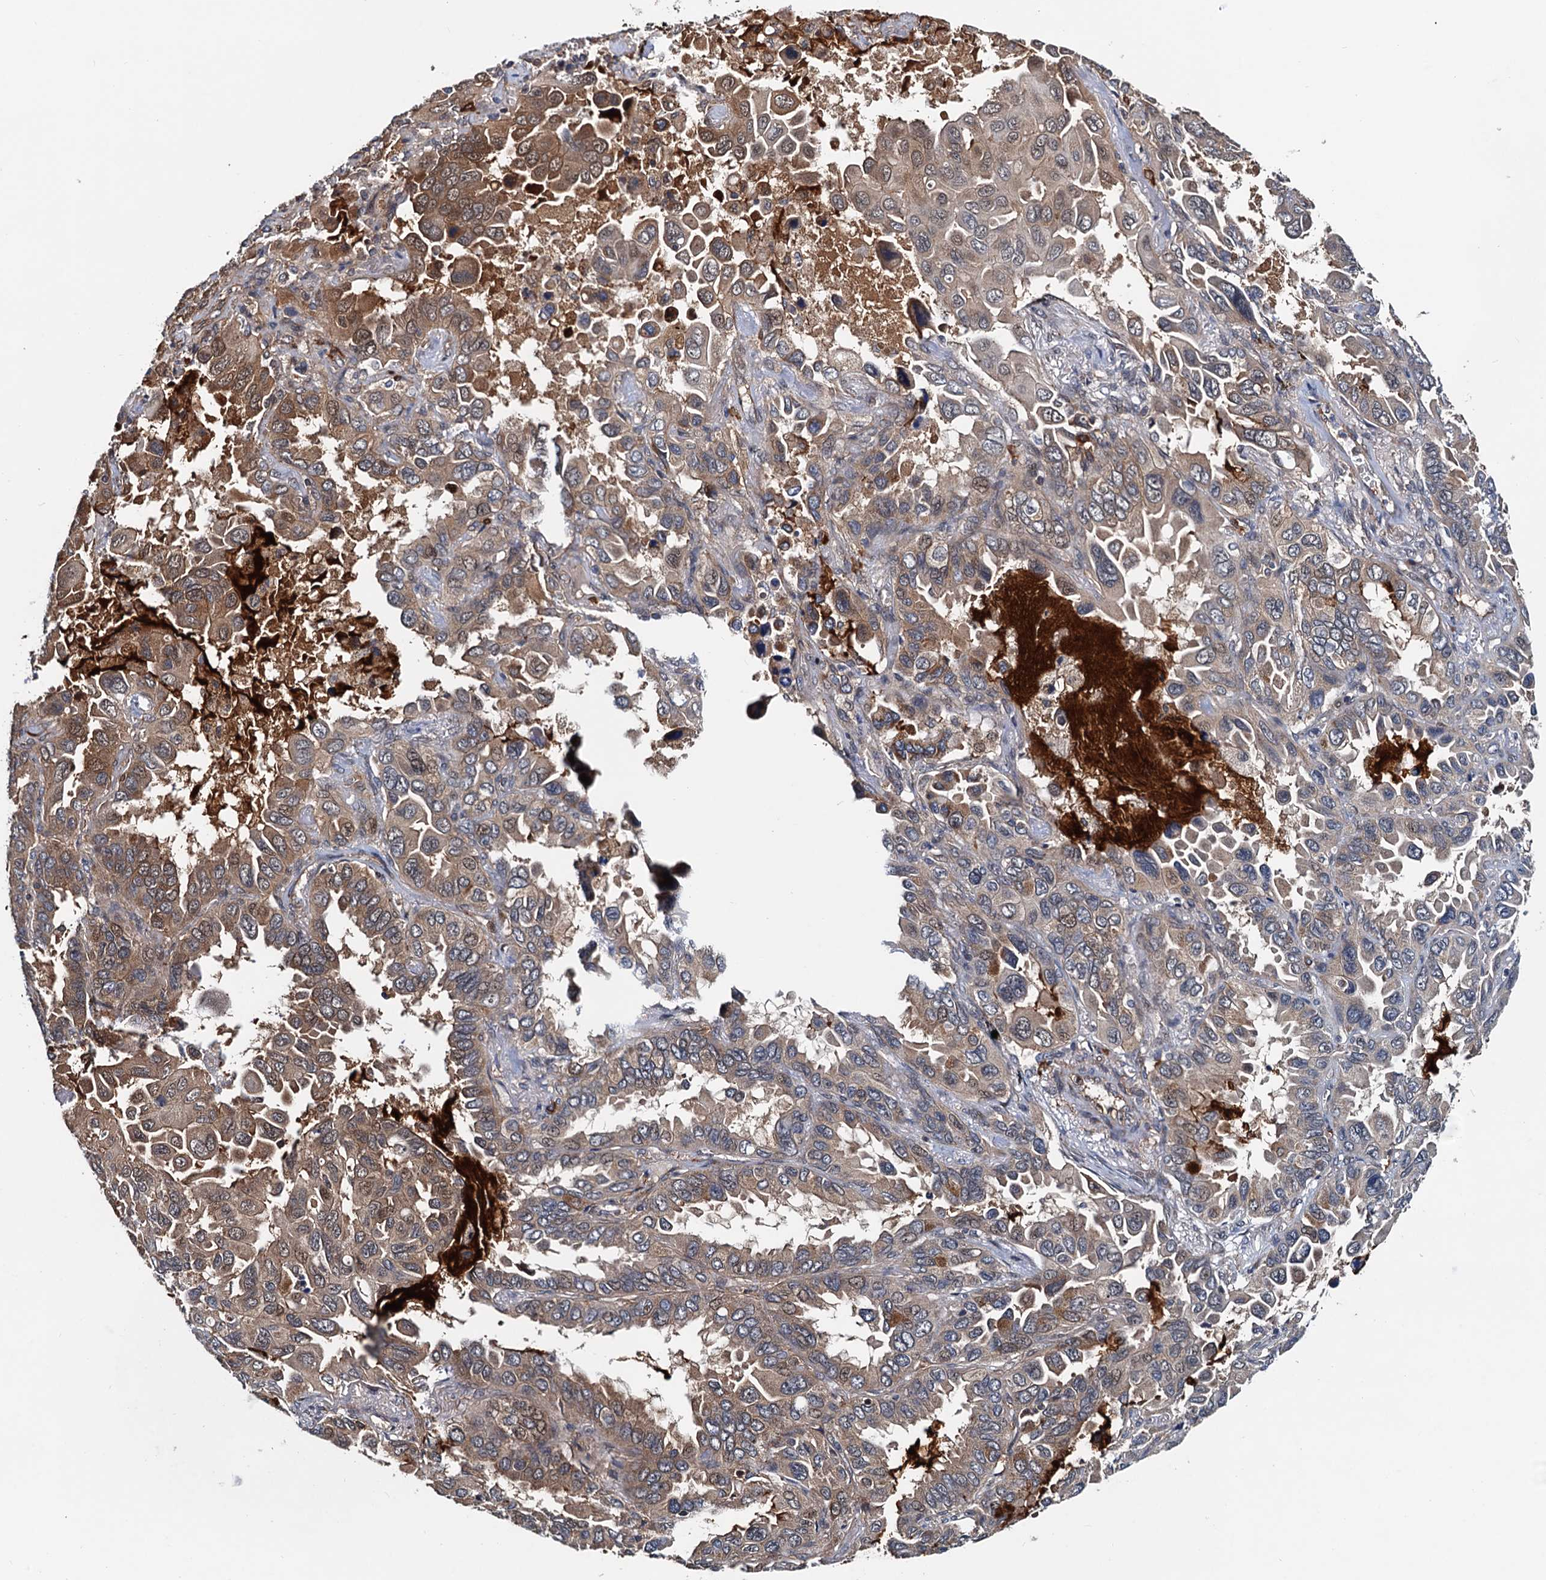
{"staining": {"intensity": "moderate", "quantity": "25%-75%", "location": "cytoplasmic/membranous"}, "tissue": "lung cancer", "cell_type": "Tumor cells", "image_type": "cancer", "snomed": [{"axis": "morphology", "description": "Adenocarcinoma, NOS"}, {"axis": "topography", "description": "Lung"}], "caption": "Immunohistochemical staining of lung cancer demonstrates medium levels of moderate cytoplasmic/membranous protein expression in about 25%-75% of tumor cells.", "gene": "AAGAB", "patient": {"sex": "male", "age": 64}}